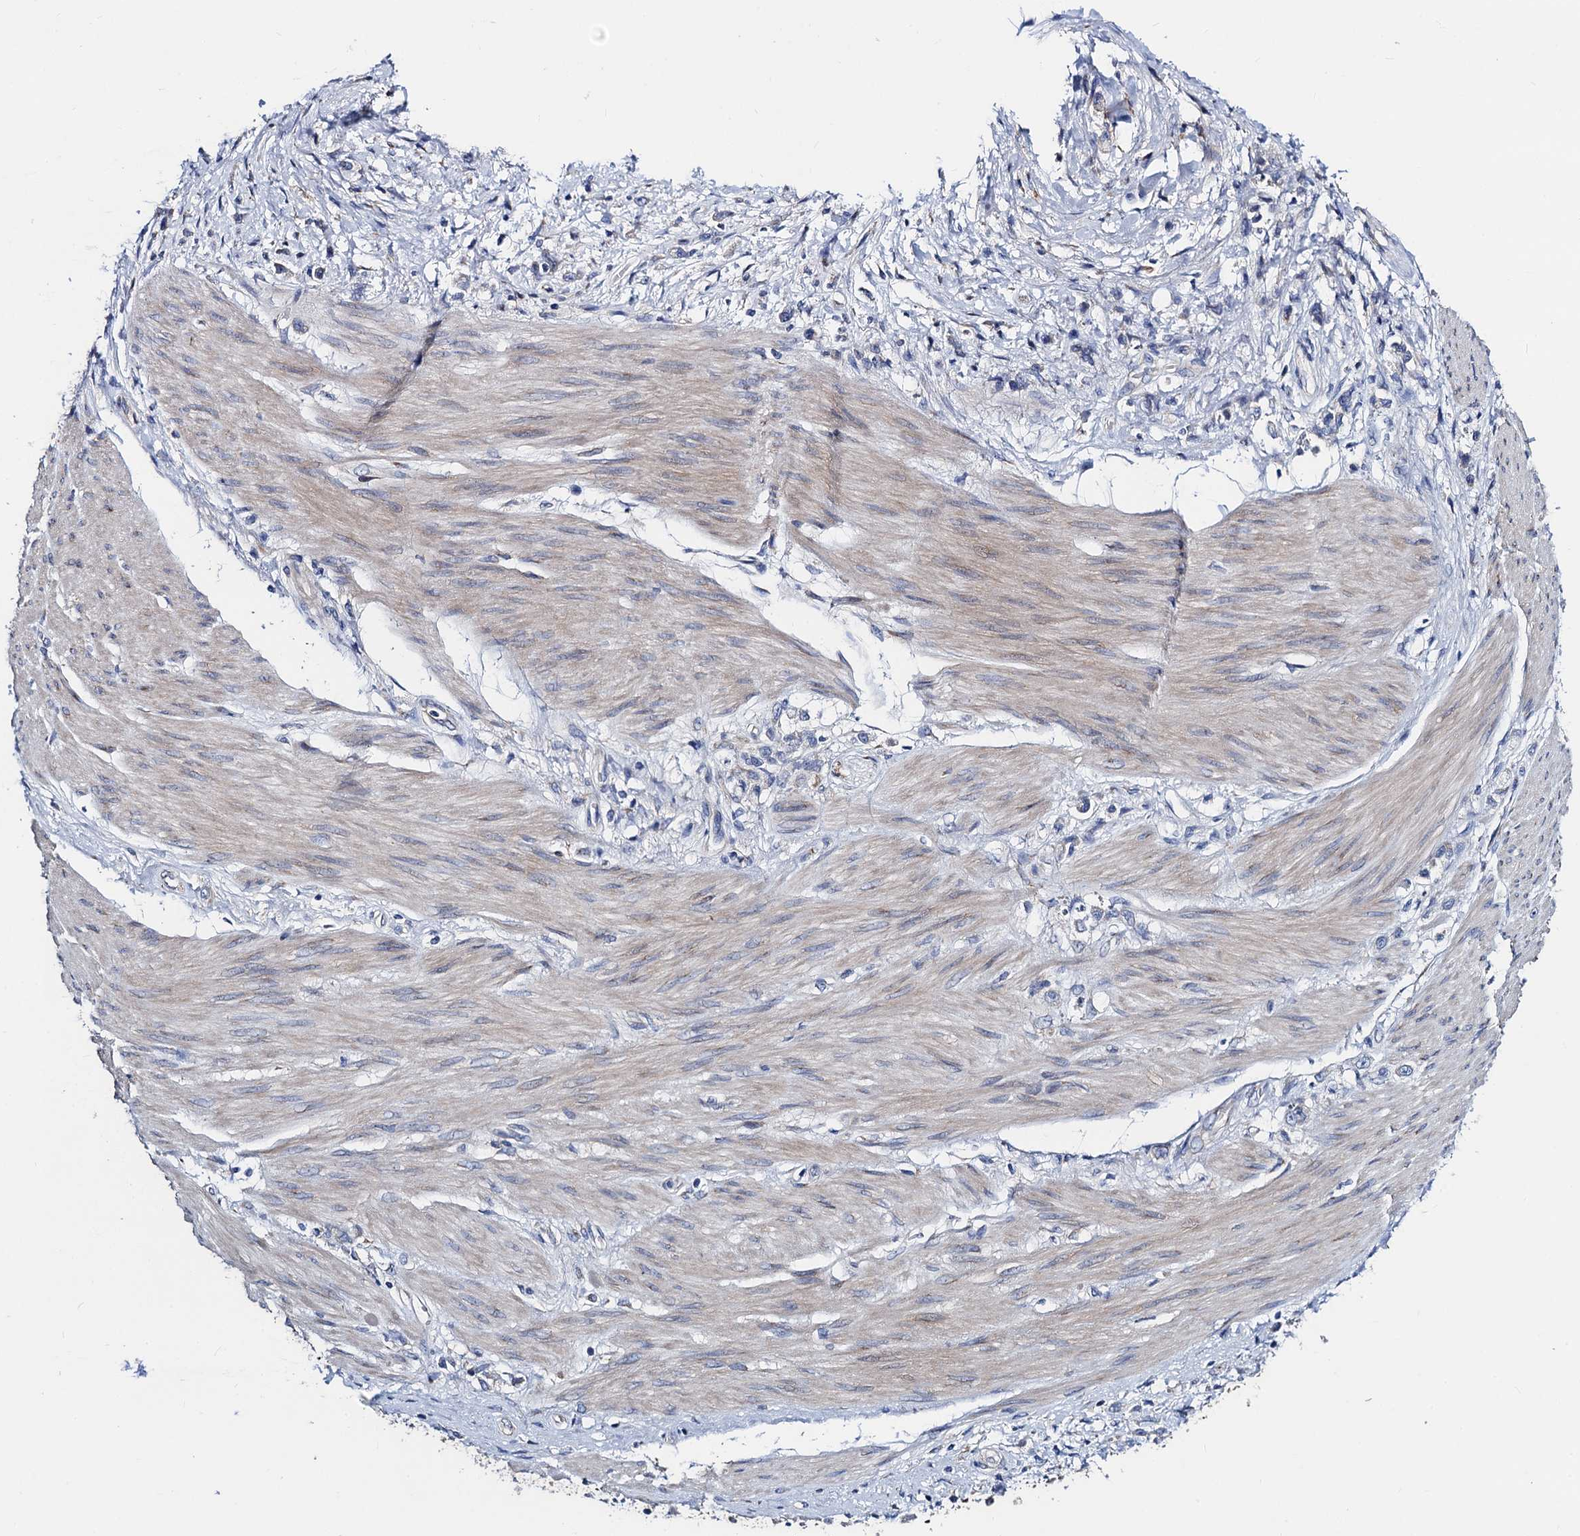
{"staining": {"intensity": "negative", "quantity": "none", "location": "none"}, "tissue": "stomach cancer", "cell_type": "Tumor cells", "image_type": "cancer", "snomed": [{"axis": "morphology", "description": "Adenocarcinoma, NOS"}, {"axis": "topography", "description": "Stomach"}], "caption": "An image of stomach cancer (adenocarcinoma) stained for a protein exhibits no brown staining in tumor cells. (Brightfield microscopy of DAB (3,3'-diaminobenzidine) immunohistochemistry at high magnification).", "gene": "FREM3", "patient": {"sex": "female", "age": 60}}